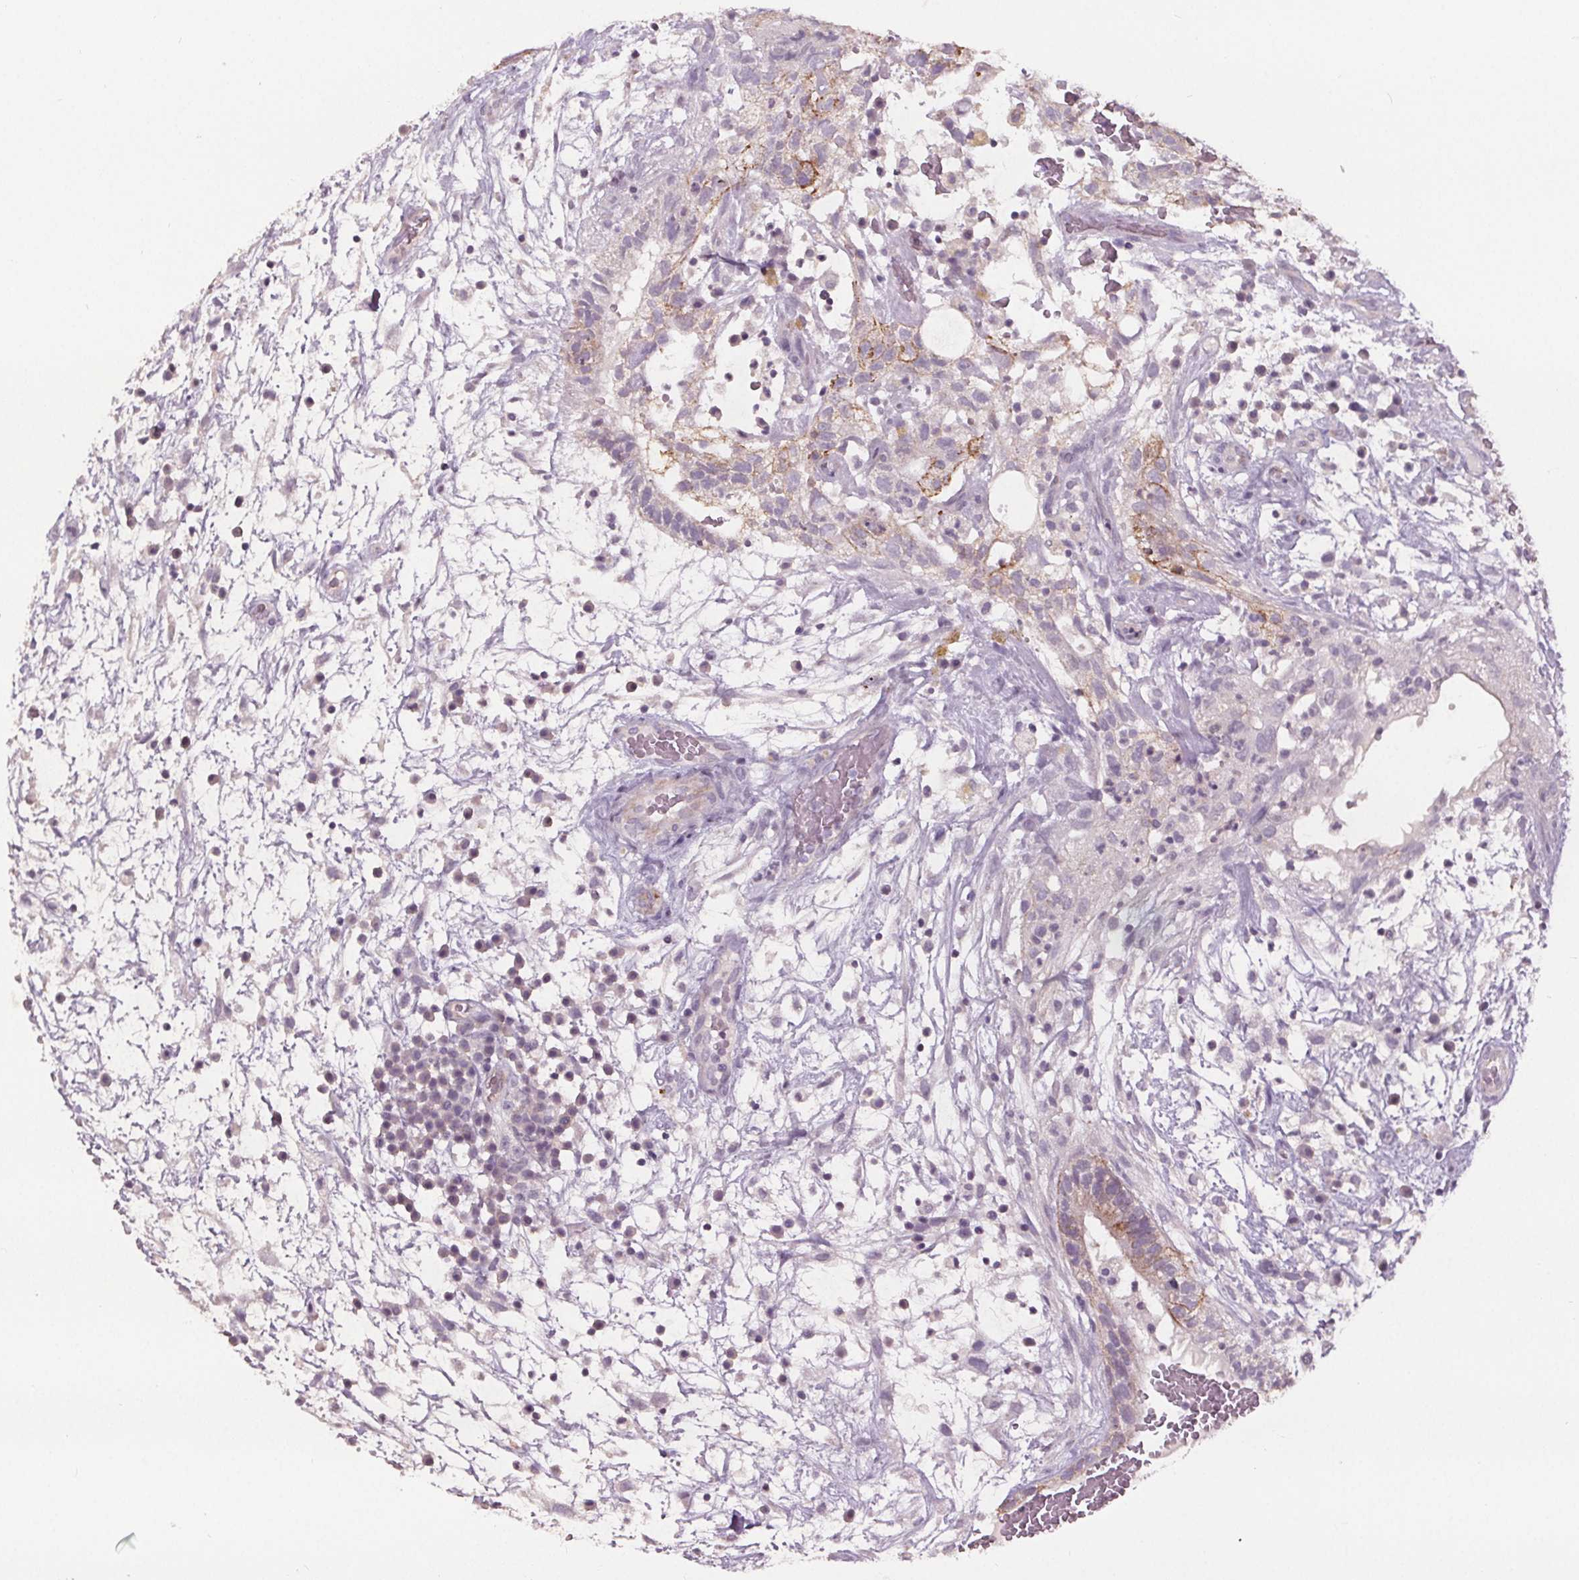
{"staining": {"intensity": "negative", "quantity": "none", "location": "none"}, "tissue": "testis cancer", "cell_type": "Tumor cells", "image_type": "cancer", "snomed": [{"axis": "morphology", "description": "Normal tissue, NOS"}, {"axis": "morphology", "description": "Carcinoma, Embryonal, NOS"}, {"axis": "topography", "description": "Testis"}], "caption": "Tumor cells show no significant positivity in testis cancer.", "gene": "ATP1A1", "patient": {"sex": "male", "age": 32}}